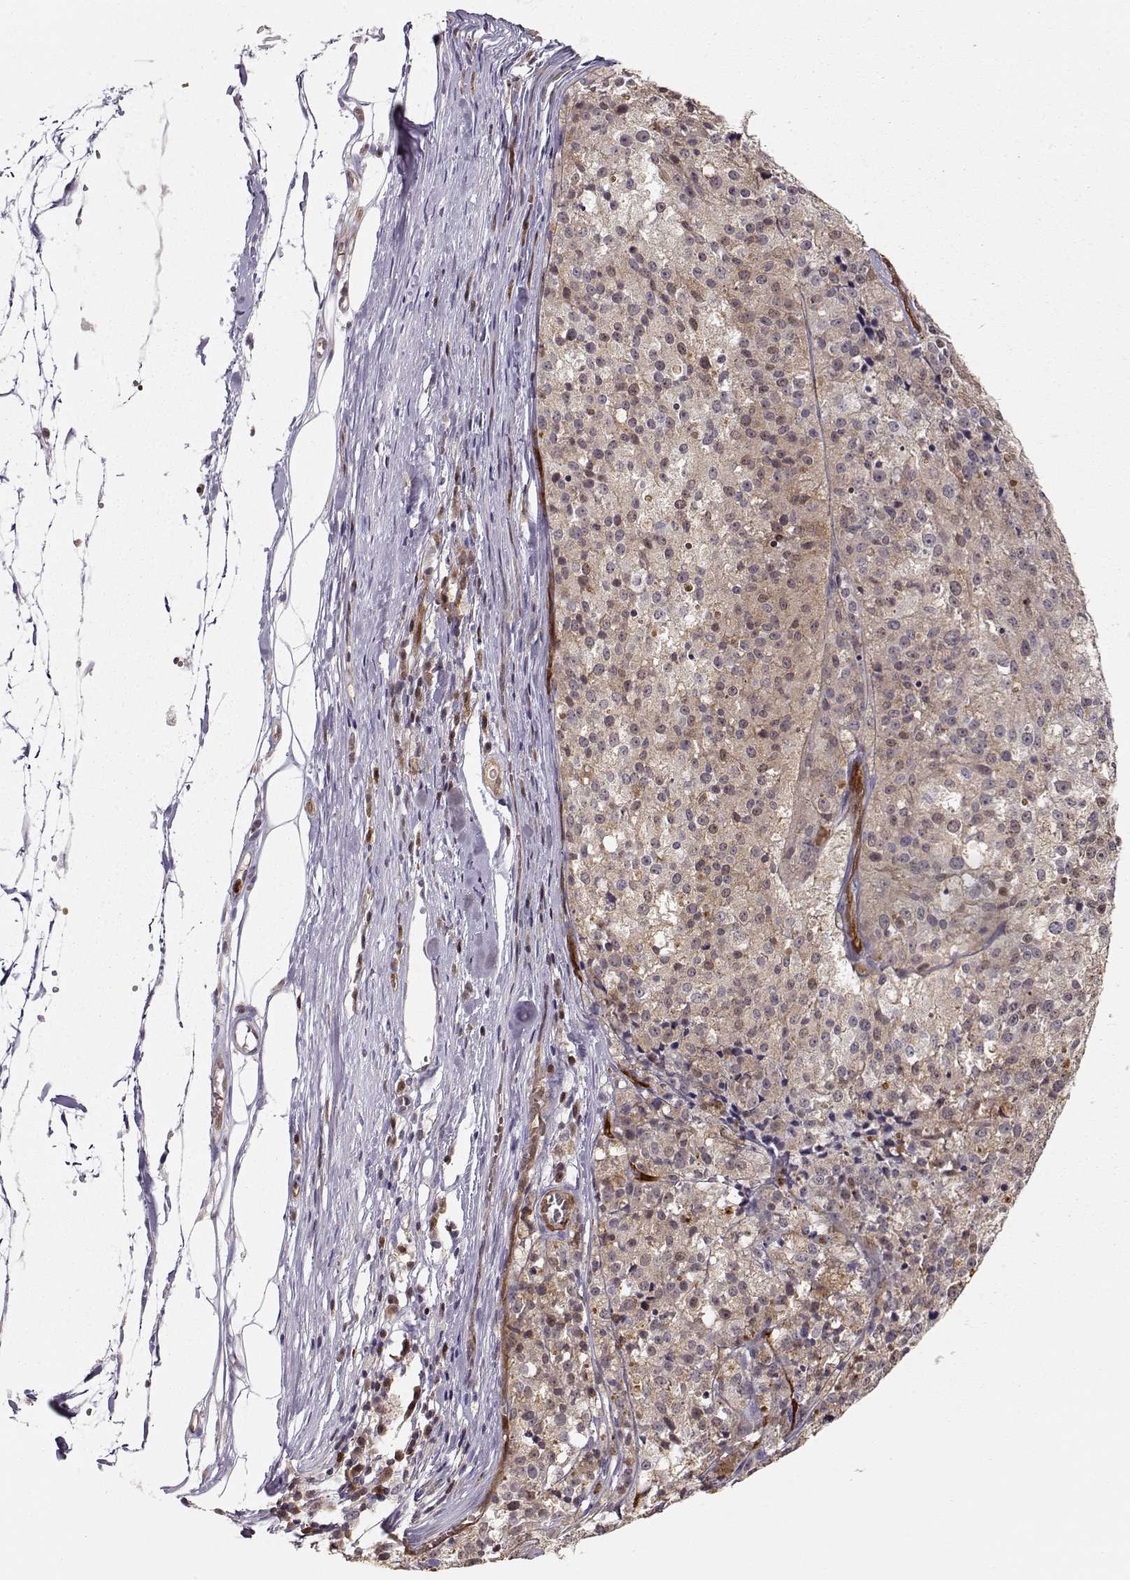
{"staining": {"intensity": "weak", "quantity": ">75%", "location": "cytoplasmic/membranous"}, "tissue": "melanoma", "cell_type": "Tumor cells", "image_type": "cancer", "snomed": [{"axis": "morphology", "description": "Malignant melanoma, Metastatic site"}, {"axis": "topography", "description": "Lymph node"}], "caption": "The immunohistochemical stain shows weak cytoplasmic/membranous positivity in tumor cells of malignant melanoma (metastatic site) tissue.", "gene": "PNP", "patient": {"sex": "female", "age": 64}}